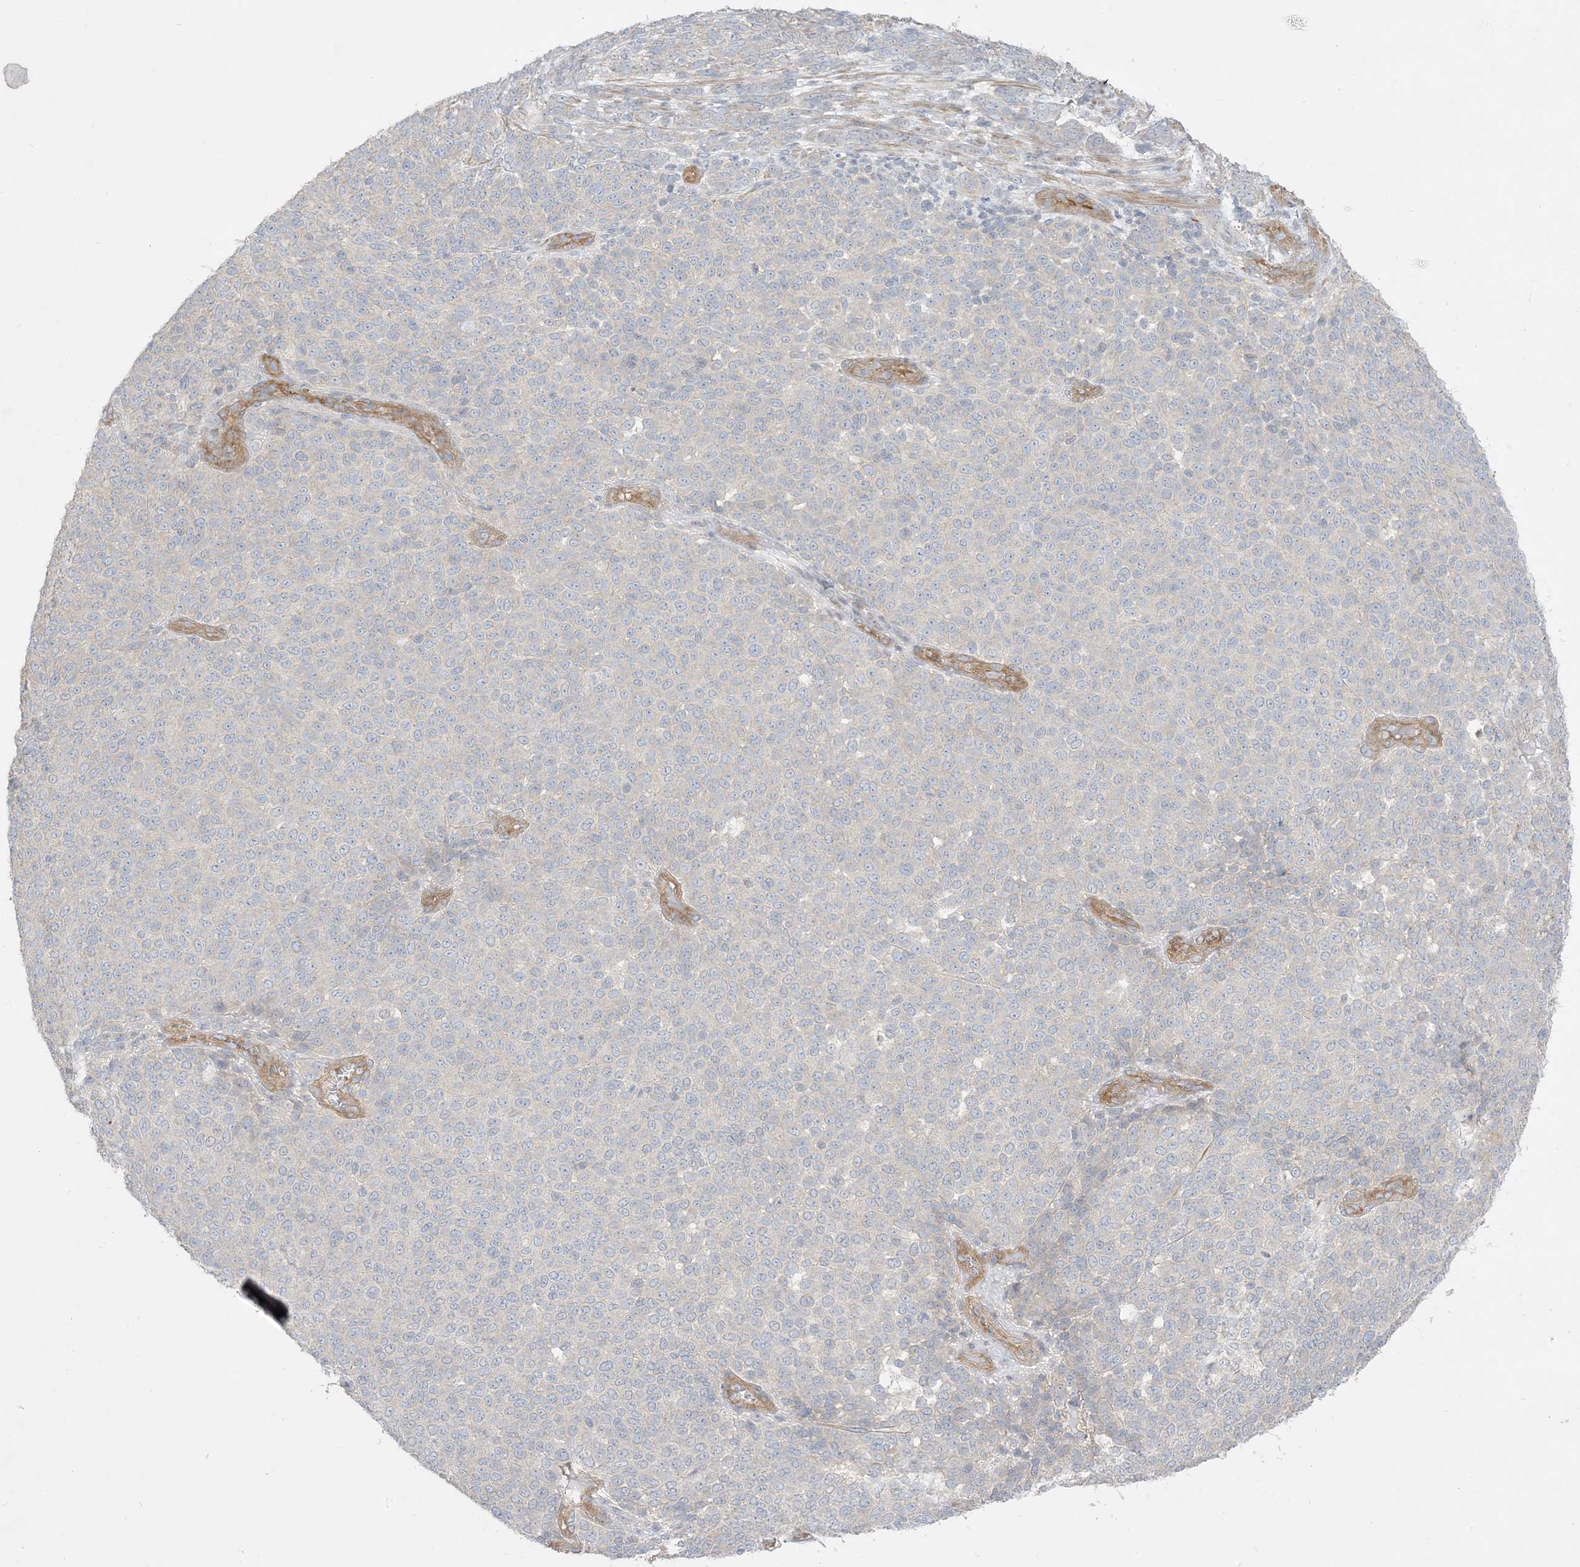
{"staining": {"intensity": "negative", "quantity": "none", "location": "none"}, "tissue": "melanoma", "cell_type": "Tumor cells", "image_type": "cancer", "snomed": [{"axis": "morphology", "description": "Malignant melanoma, NOS"}, {"axis": "topography", "description": "Skin"}], "caption": "This is an immunohistochemistry (IHC) histopathology image of melanoma. There is no expression in tumor cells.", "gene": "ARHGEF9", "patient": {"sex": "male", "age": 49}}